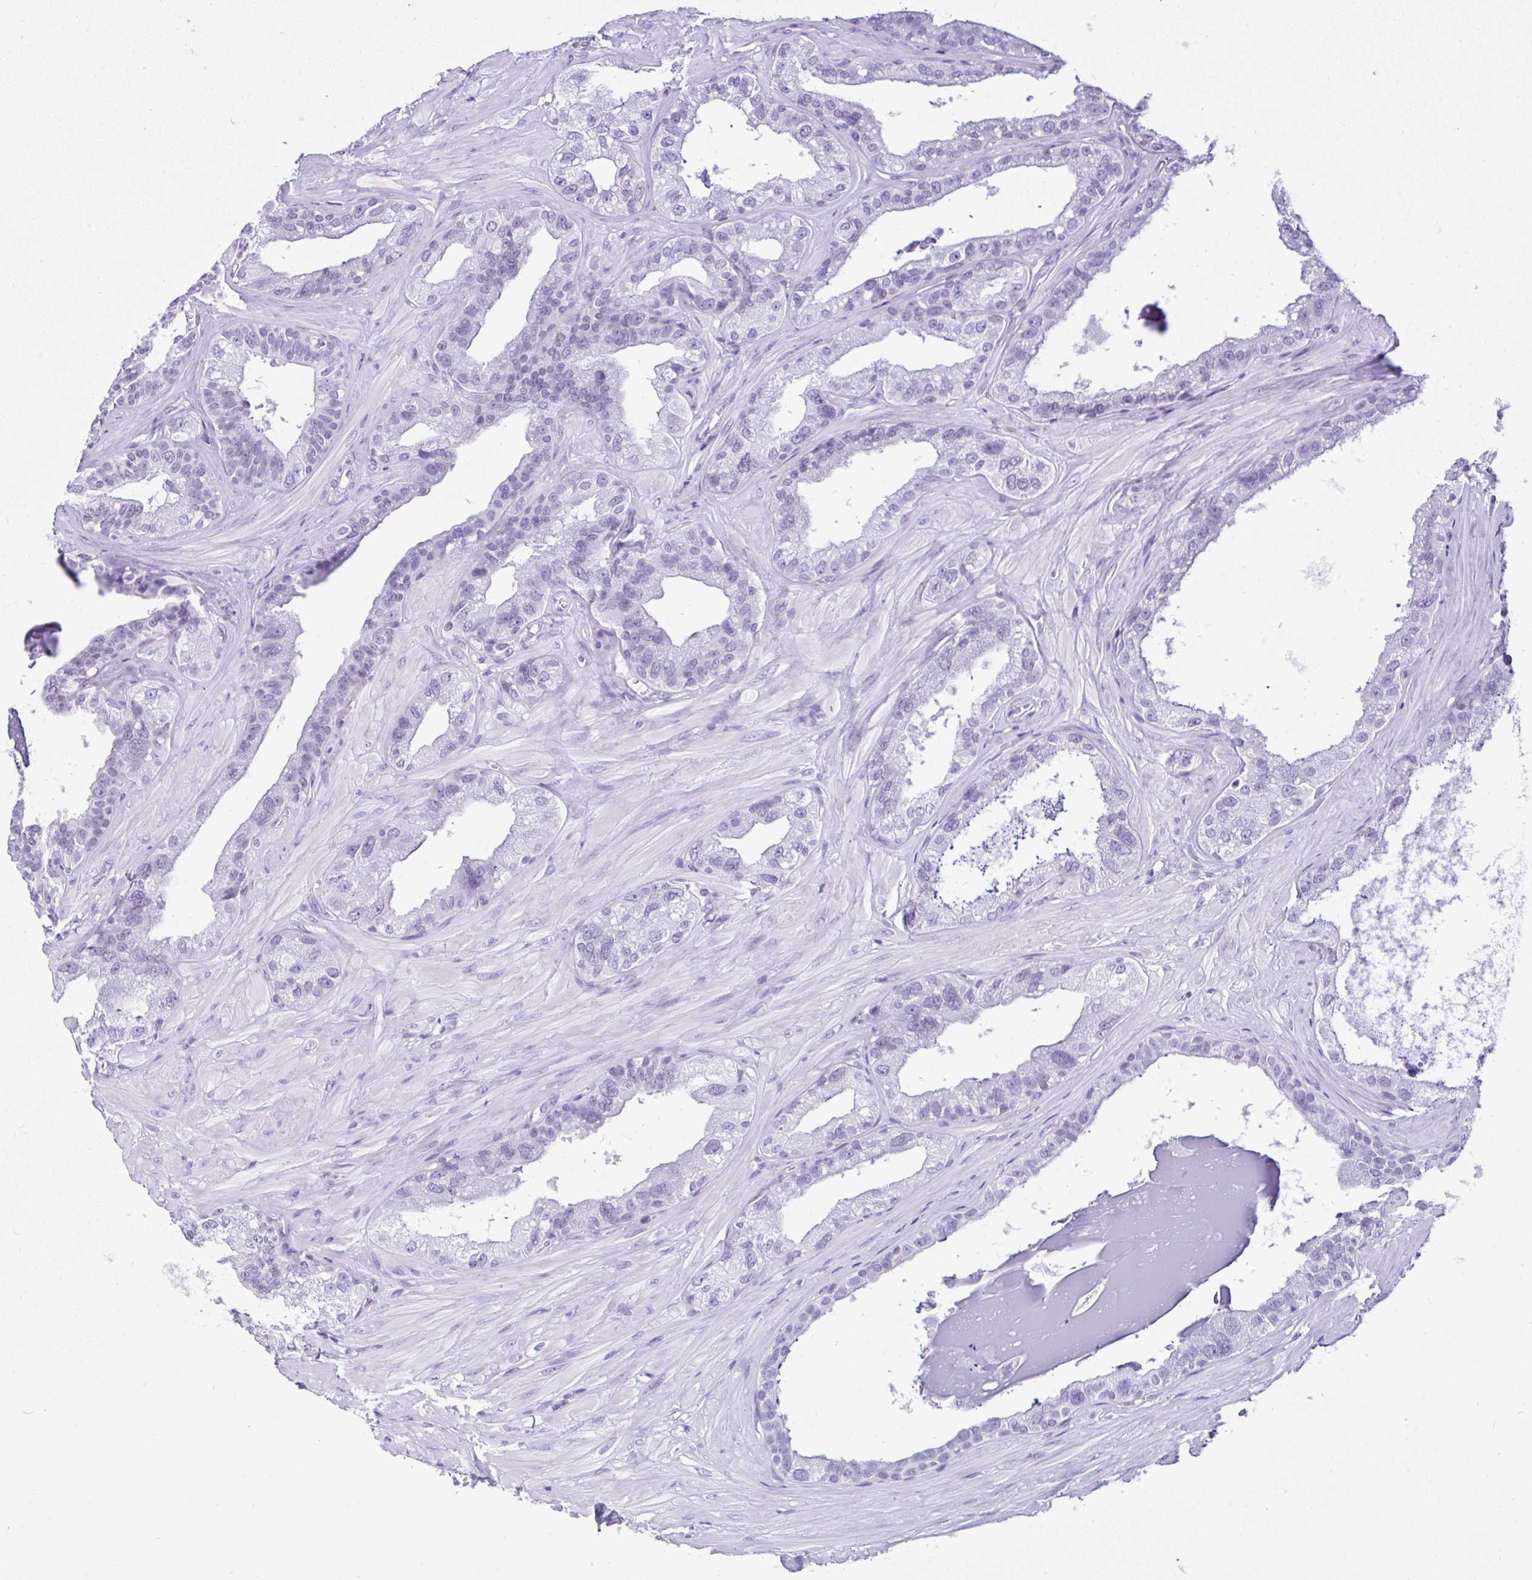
{"staining": {"intensity": "negative", "quantity": "none", "location": "none"}, "tissue": "seminal vesicle", "cell_type": "Glandular cells", "image_type": "normal", "snomed": [{"axis": "morphology", "description": "Normal tissue, NOS"}, {"axis": "topography", "description": "Seminal veicle"}, {"axis": "topography", "description": "Peripheral nerve tissue"}], "caption": "IHC of unremarkable human seminal vesicle reveals no staining in glandular cells. (DAB (3,3'-diaminobenzidine) immunohistochemistry (IHC) with hematoxylin counter stain).", "gene": "KRT27", "patient": {"sex": "male", "age": 76}}